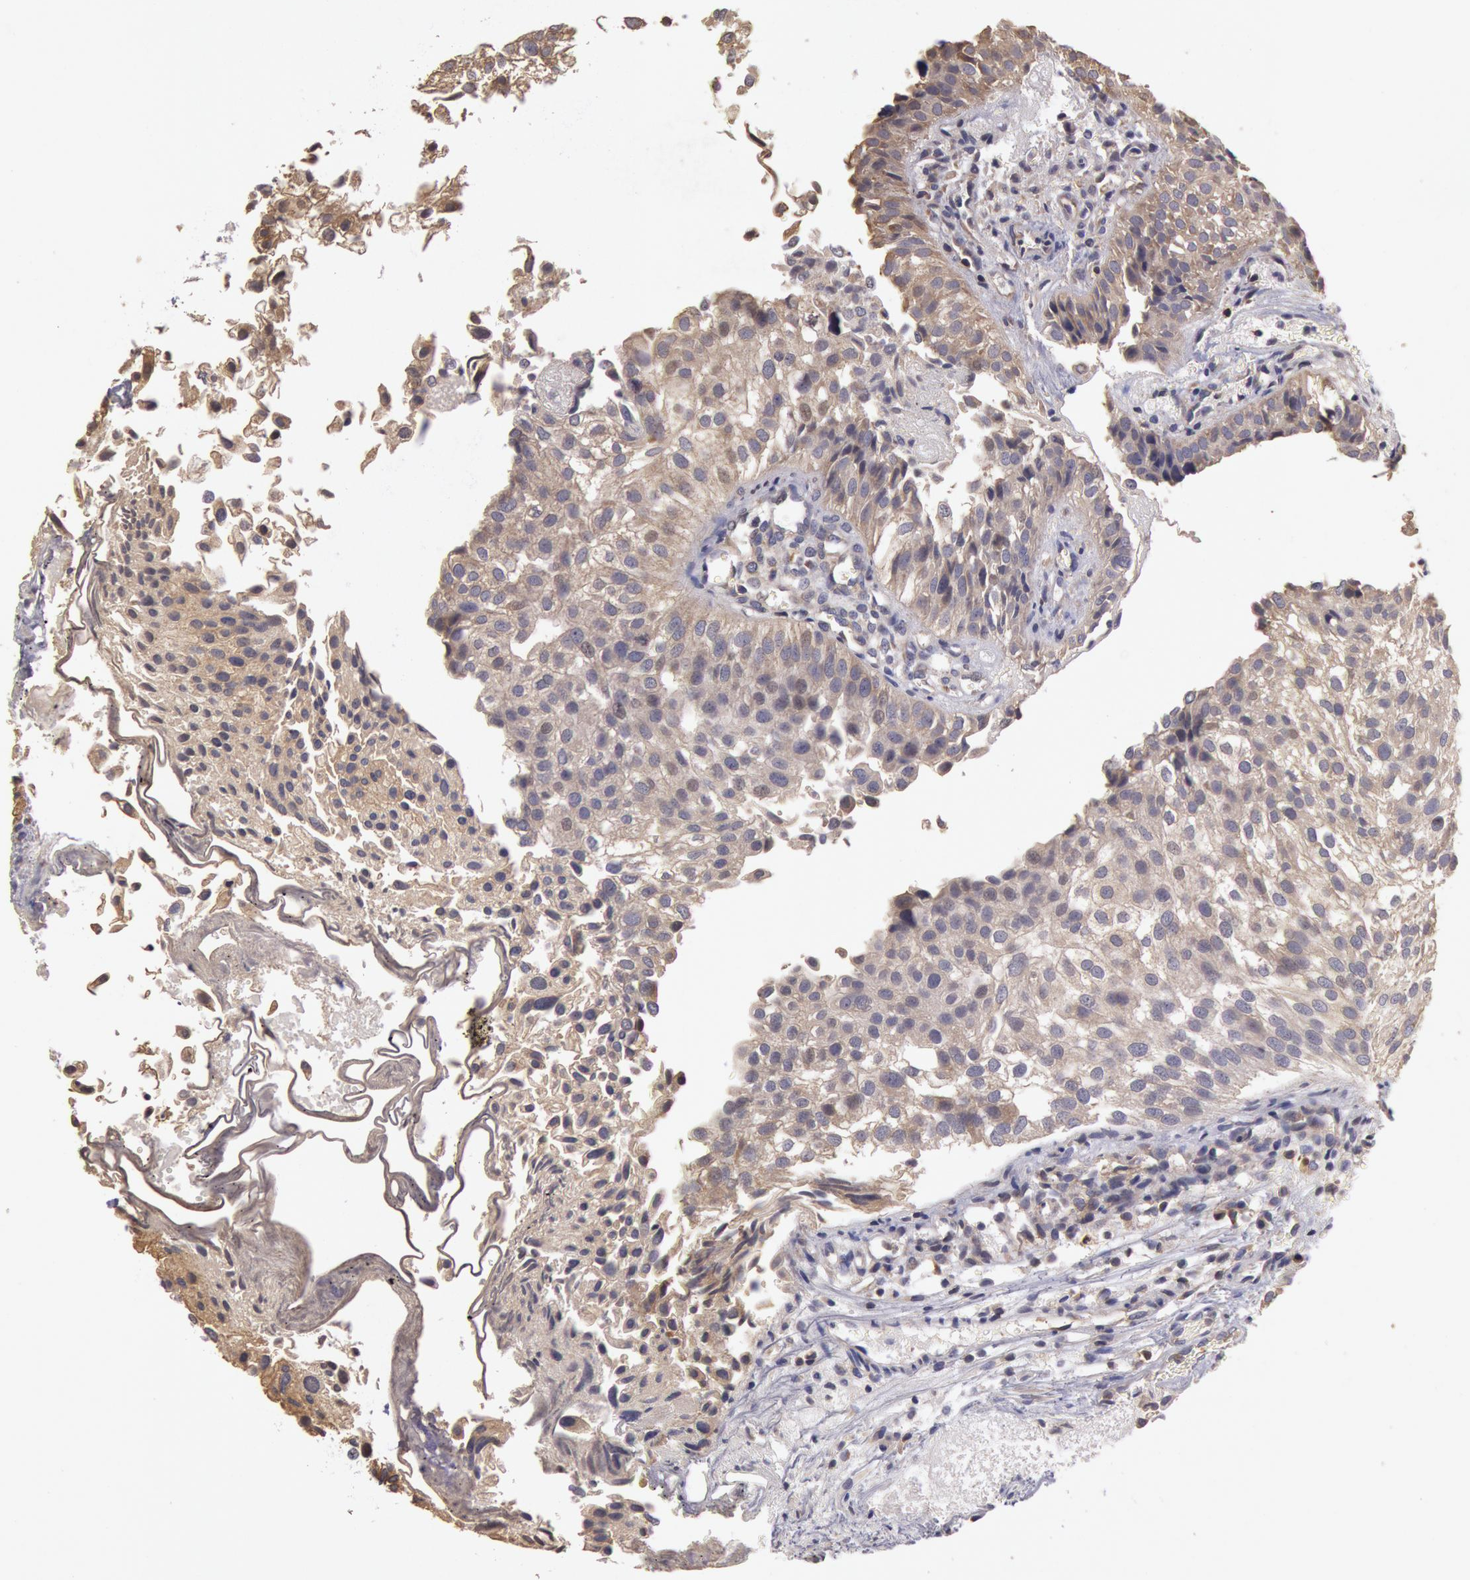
{"staining": {"intensity": "weak", "quantity": ">75%", "location": "cytoplasmic/membranous"}, "tissue": "urothelial cancer", "cell_type": "Tumor cells", "image_type": "cancer", "snomed": [{"axis": "morphology", "description": "Urothelial carcinoma, Low grade"}, {"axis": "topography", "description": "Urinary bladder"}], "caption": "A high-resolution photomicrograph shows immunohistochemistry (IHC) staining of urothelial carcinoma (low-grade), which displays weak cytoplasmic/membranous expression in approximately >75% of tumor cells.", "gene": "NMT2", "patient": {"sex": "female", "age": 89}}